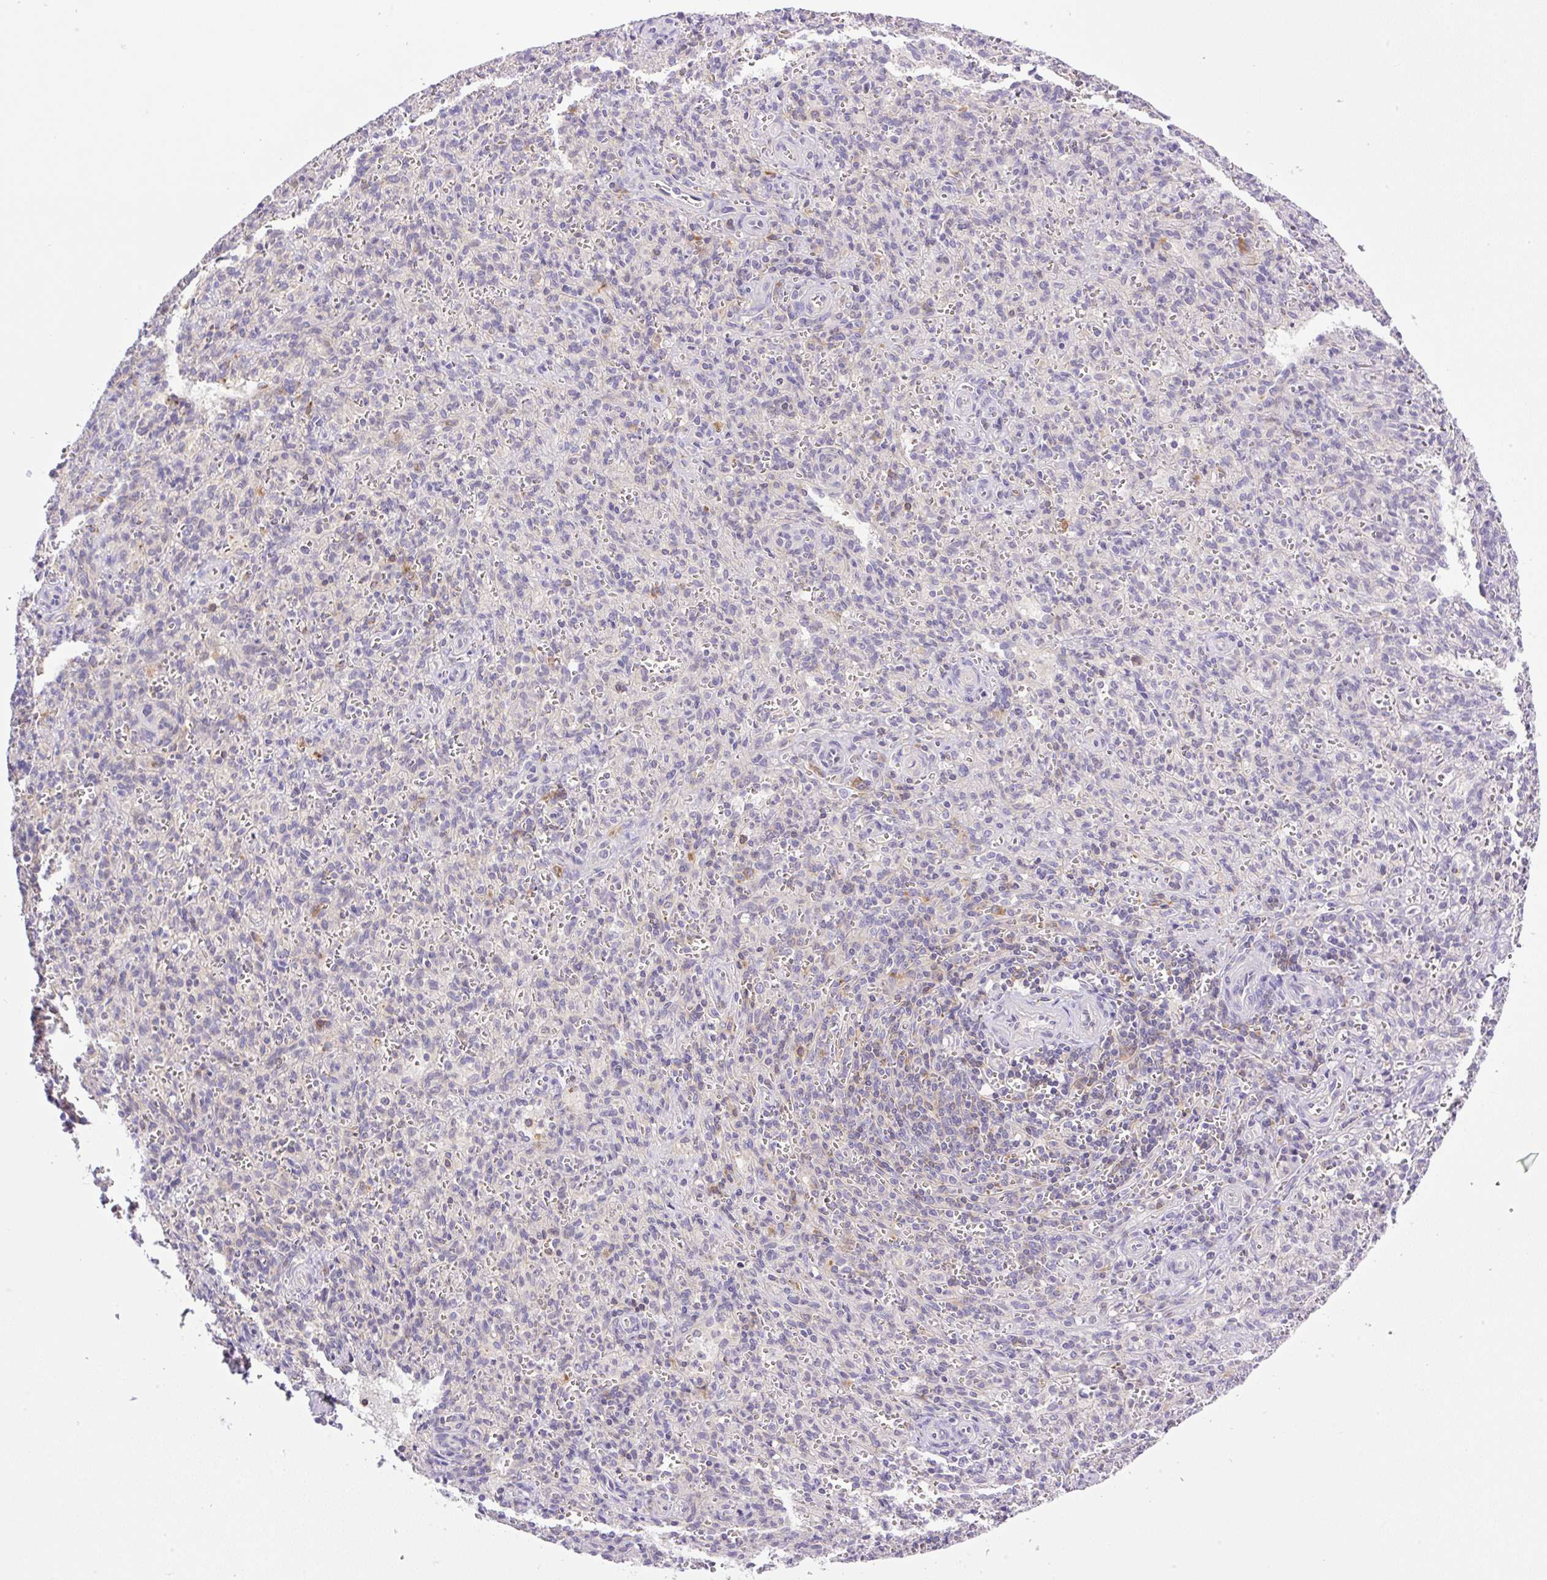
{"staining": {"intensity": "negative", "quantity": "none", "location": "none"}, "tissue": "spleen", "cell_type": "Cells in red pulp", "image_type": "normal", "snomed": [{"axis": "morphology", "description": "Normal tissue, NOS"}, {"axis": "topography", "description": "Spleen"}], "caption": "Cells in red pulp are negative for brown protein staining in unremarkable spleen. (DAB (3,3'-diaminobenzidine) IHC with hematoxylin counter stain).", "gene": "CAMK2A", "patient": {"sex": "female", "age": 26}}